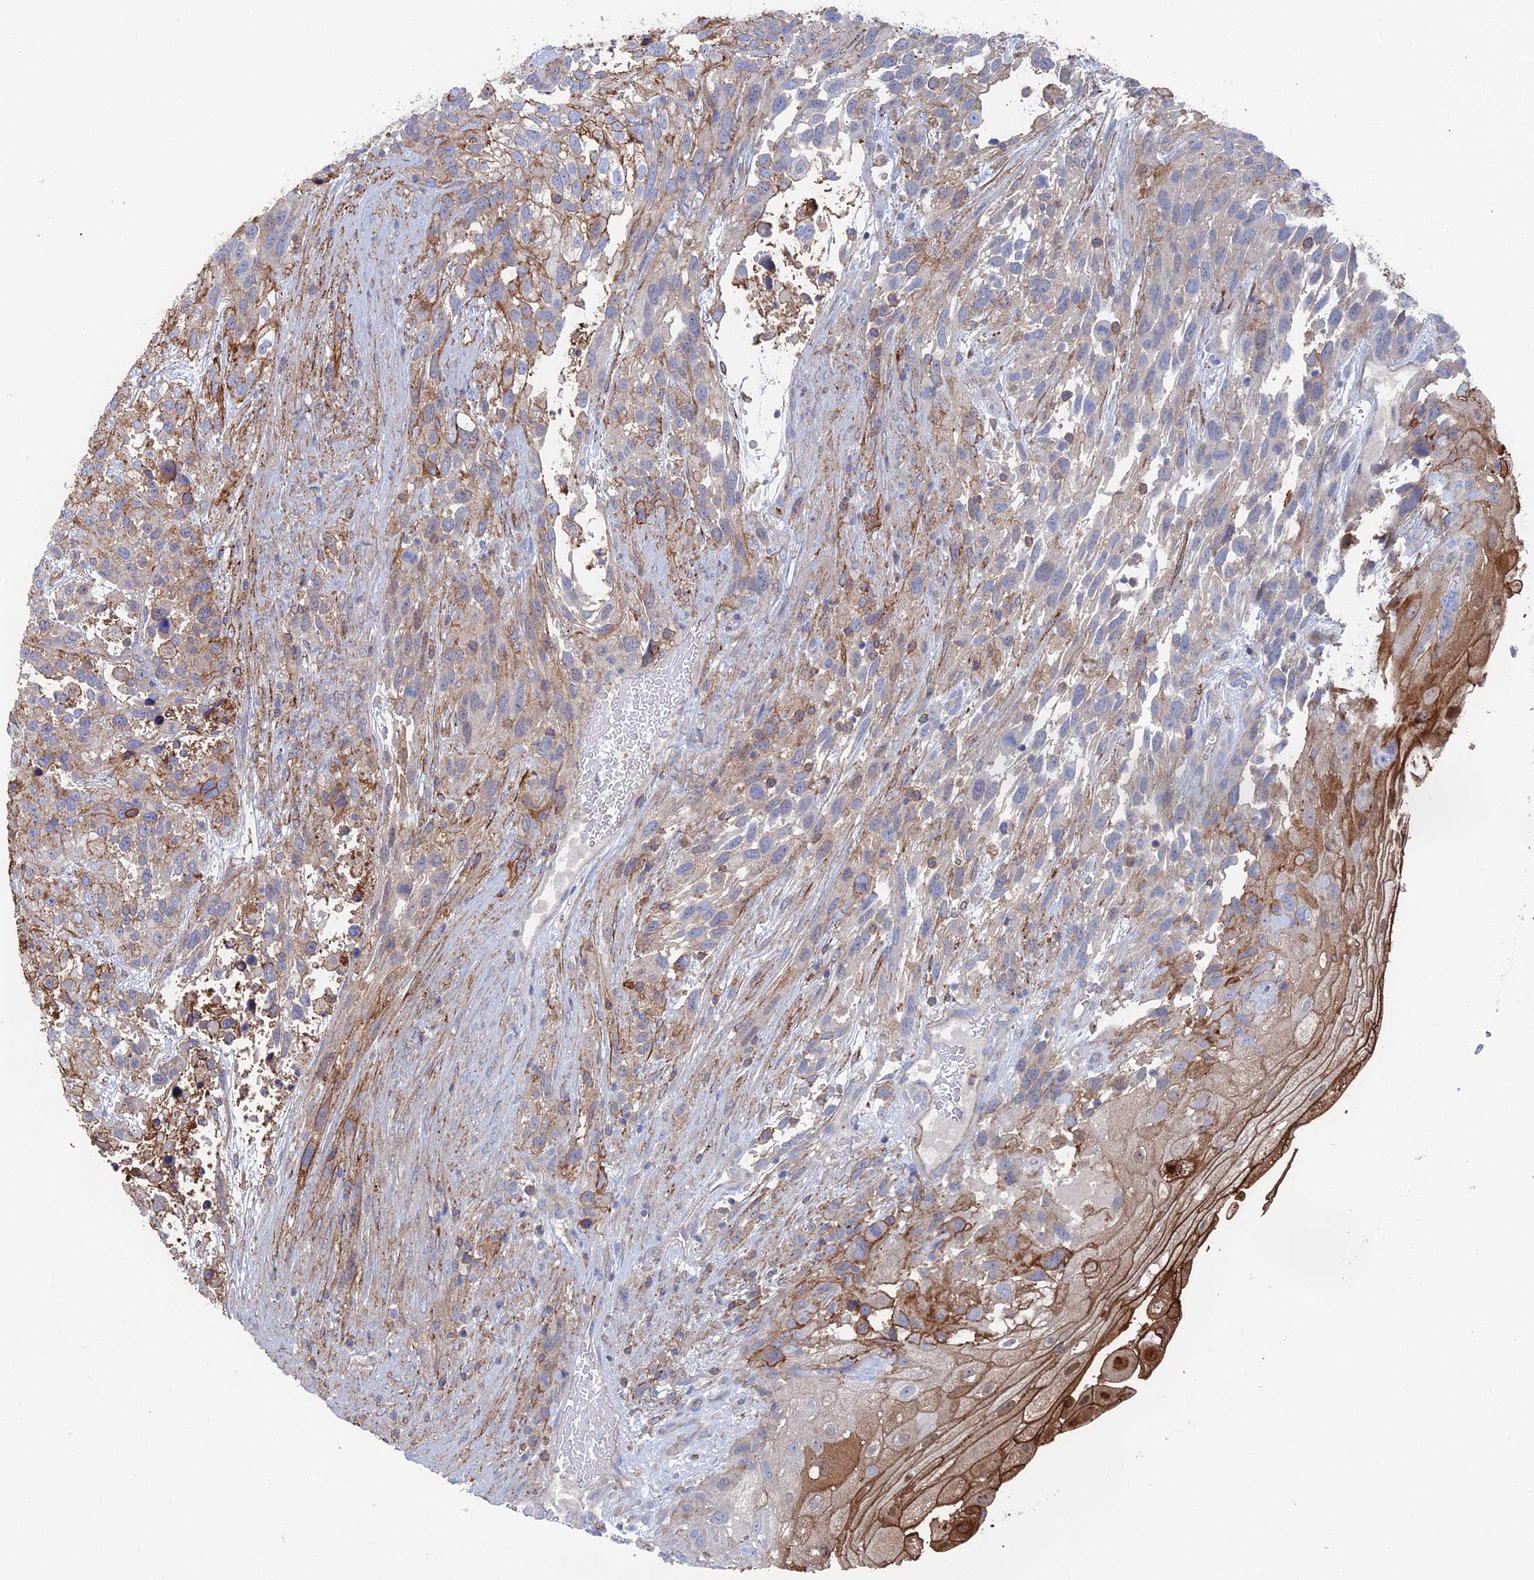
{"staining": {"intensity": "moderate", "quantity": "<25%", "location": "cytoplasmic/membranous"}, "tissue": "urothelial cancer", "cell_type": "Tumor cells", "image_type": "cancer", "snomed": [{"axis": "morphology", "description": "Urothelial carcinoma, High grade"}, {"axis": "topography", "description": "Urinary bladder"}], "caption": "Approximately <25% of tumor cells in human urothelial cancer display moderate cytoplasmic/membranous protein expression as visualized by brown immunohistochemical staining.", "gene": "SNX11", "patient": {"sex": "female", "age": 70}}